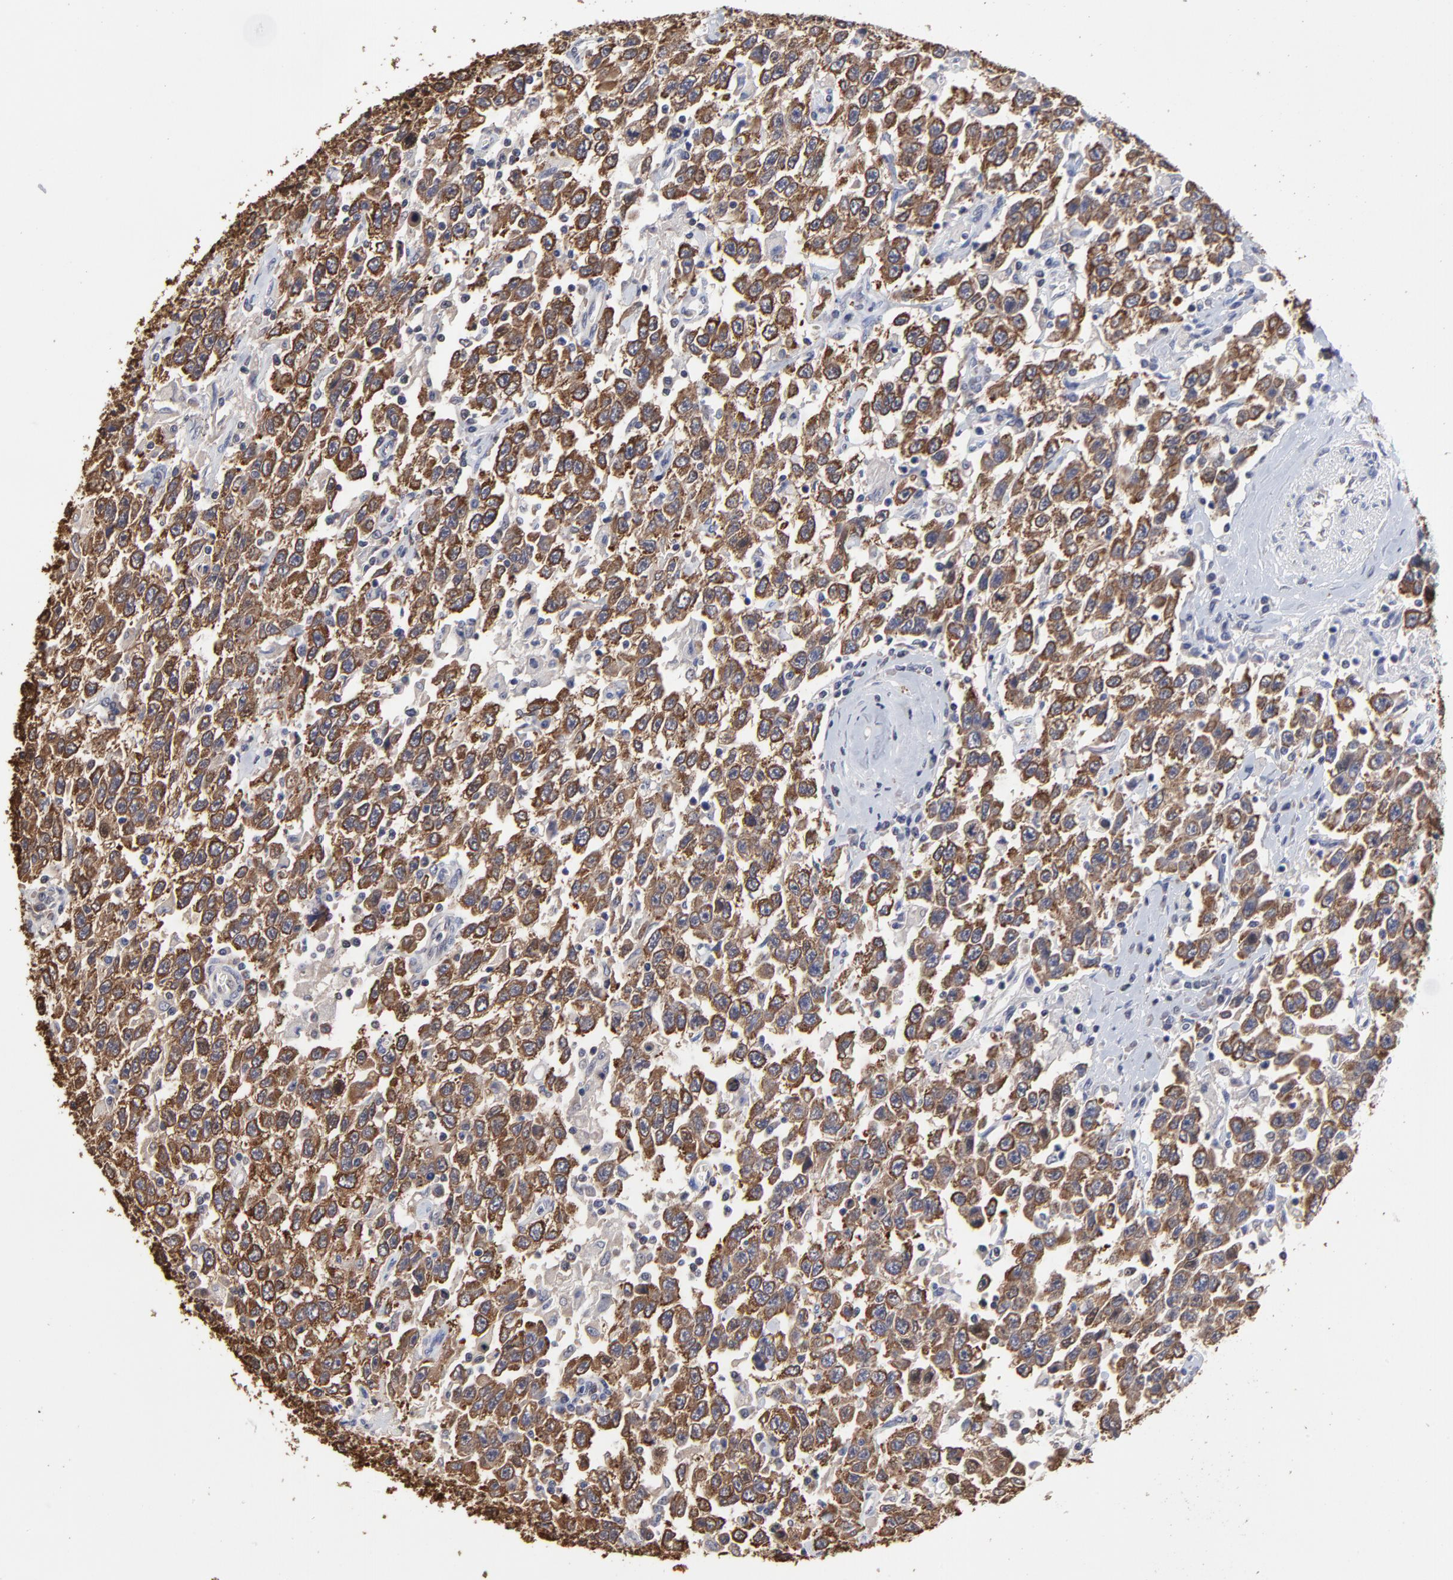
{"staining": {"intensity": "weak", "quantity": ">75%", "location": "cytoplasmic/membranous"}, "tissue": "testis cancer", "cell_type": "Tumor cells", "image_type": "cancer", "snomed": [{"axis": "morphology", "description": "Seminoma, NOS"}, {"axis": "topography", "description": "Testis"}], "caption": "A micrograph showing weak cytoplasmic/membranous staining in approximately >75% of tumor cells in testis cancer, as visualized by brown immunohistochemical staining.", "gene": "CCT2", "patient": {"sex": "male", "age": 41}}